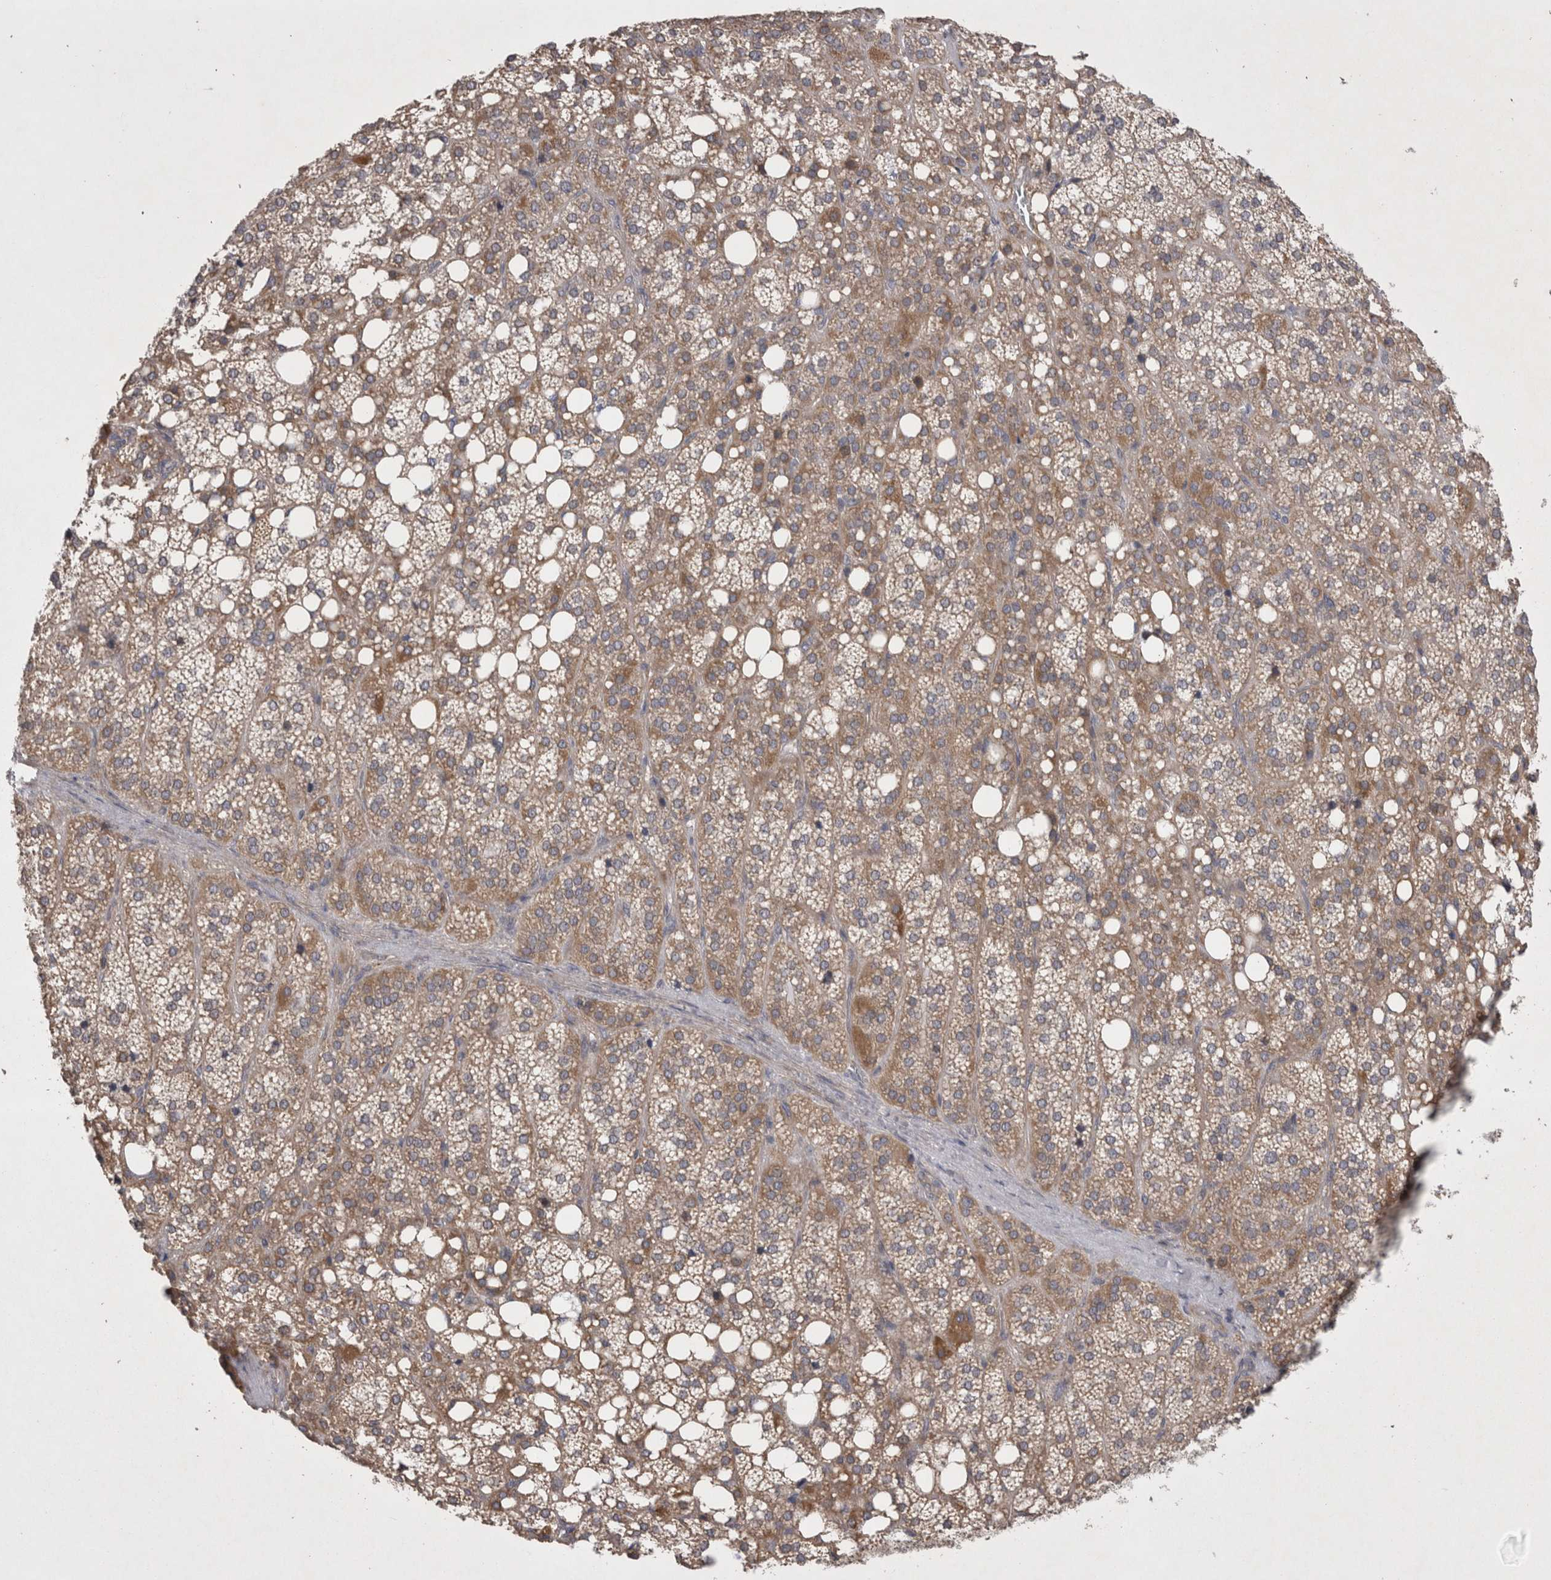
{"staining": {"intensity": "weak", "quantity": ">75%", "location": "cytoplasmic/membranous"}, "tissue": "adrenal gland", "cell_type": "Glandular cells", "image_type": "normal", "snomed": [{"axis": "morphology", "description": "Normal tissue, NOS"}, {"axis": "topography", "description": "Adrenal gland"}], "caption": "Weak cytoplasmic/membranous positivity for a protein is present in about >75% of glandular cells of normal adrenal gland using immunohistochemistry.", "gene": "TSPOAP1", "patient": {"sex": "female", "age": 59}}